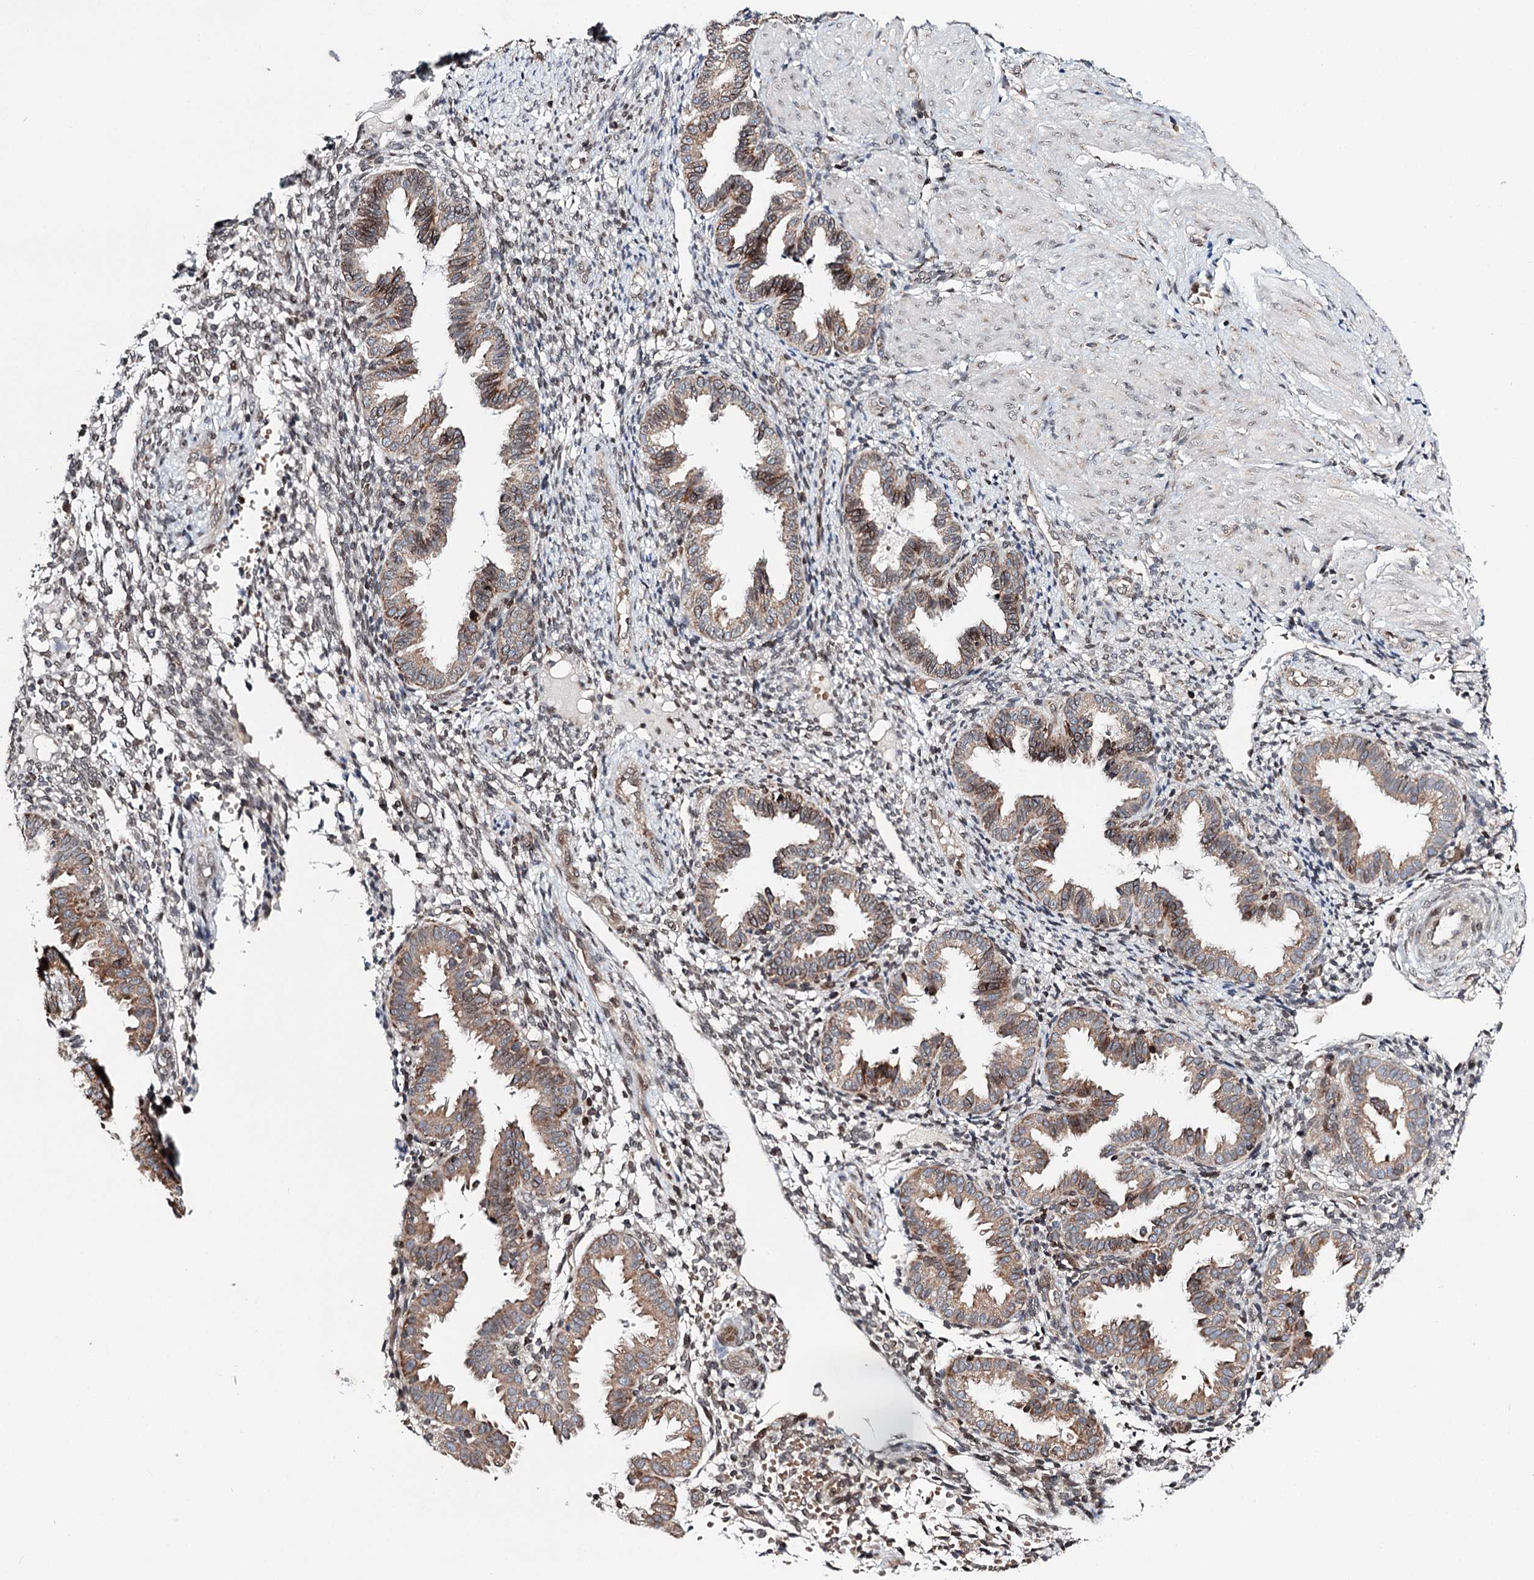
{"staining": {"intensity": "weak", "quantity": "25%-75%", "location": "cytoplasmic/membranous"}, "tissue": "endometrium", "cell_type": "Cells in endometrial stroma", "image_type": "normal", "snomed": [{"axis": "morphology", "description": "Normal tissue, NOS"}, {"axis": "topography", "description": "Endometrium"}], "caption": "Protein analysis of unremarkable endometrium displays weak cytoplasmic/membranous expression in approximately 25%-75% of cells in endometrial stroma.", "gene": "CFAP46", "patient": {"sex": "female", "age": 33}}